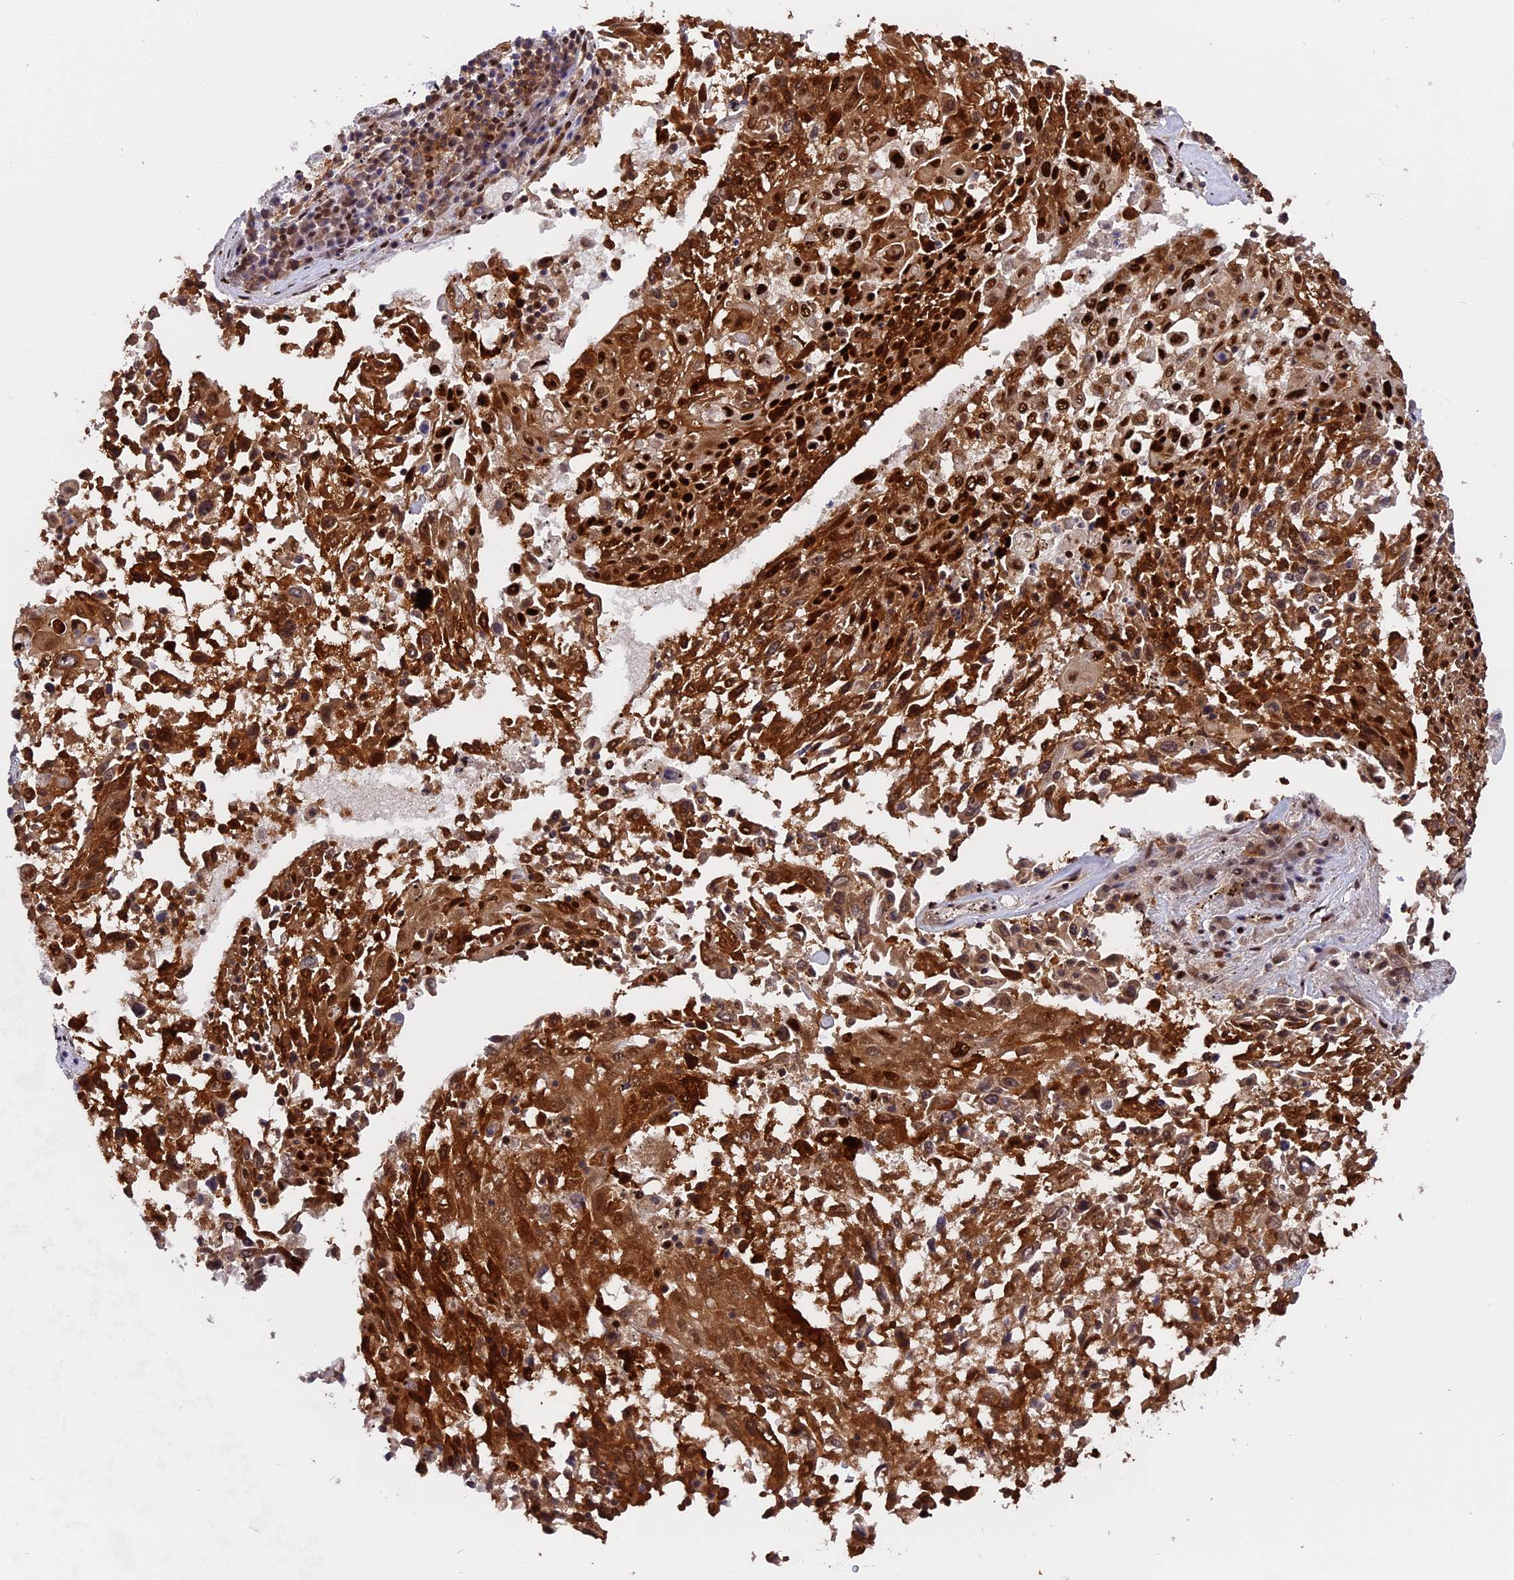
{"staining": {"intensity": "strong", "quantity": ">75%", "location": "cytoplasmic/membranous,nuclear"}, "tissue": "lung cancer", "cell_type": "Tumor cells", "image_type": "cancer", "snomed": [{"axis": "morphology", "description": "Squamous cell carcinoma, NOS"}, {"axis": "topography", "description": "Lung"}], "caption": "Immunohistochemical staining of lung cancer (squamous cell carcinoma) reveals high levels of strong cytoplasmic/membranous and nuclear protein positivity in approximately >75% of tumor cells.", "gene": "RAMAC", "patient": {"sex": "male", "age": 65}}